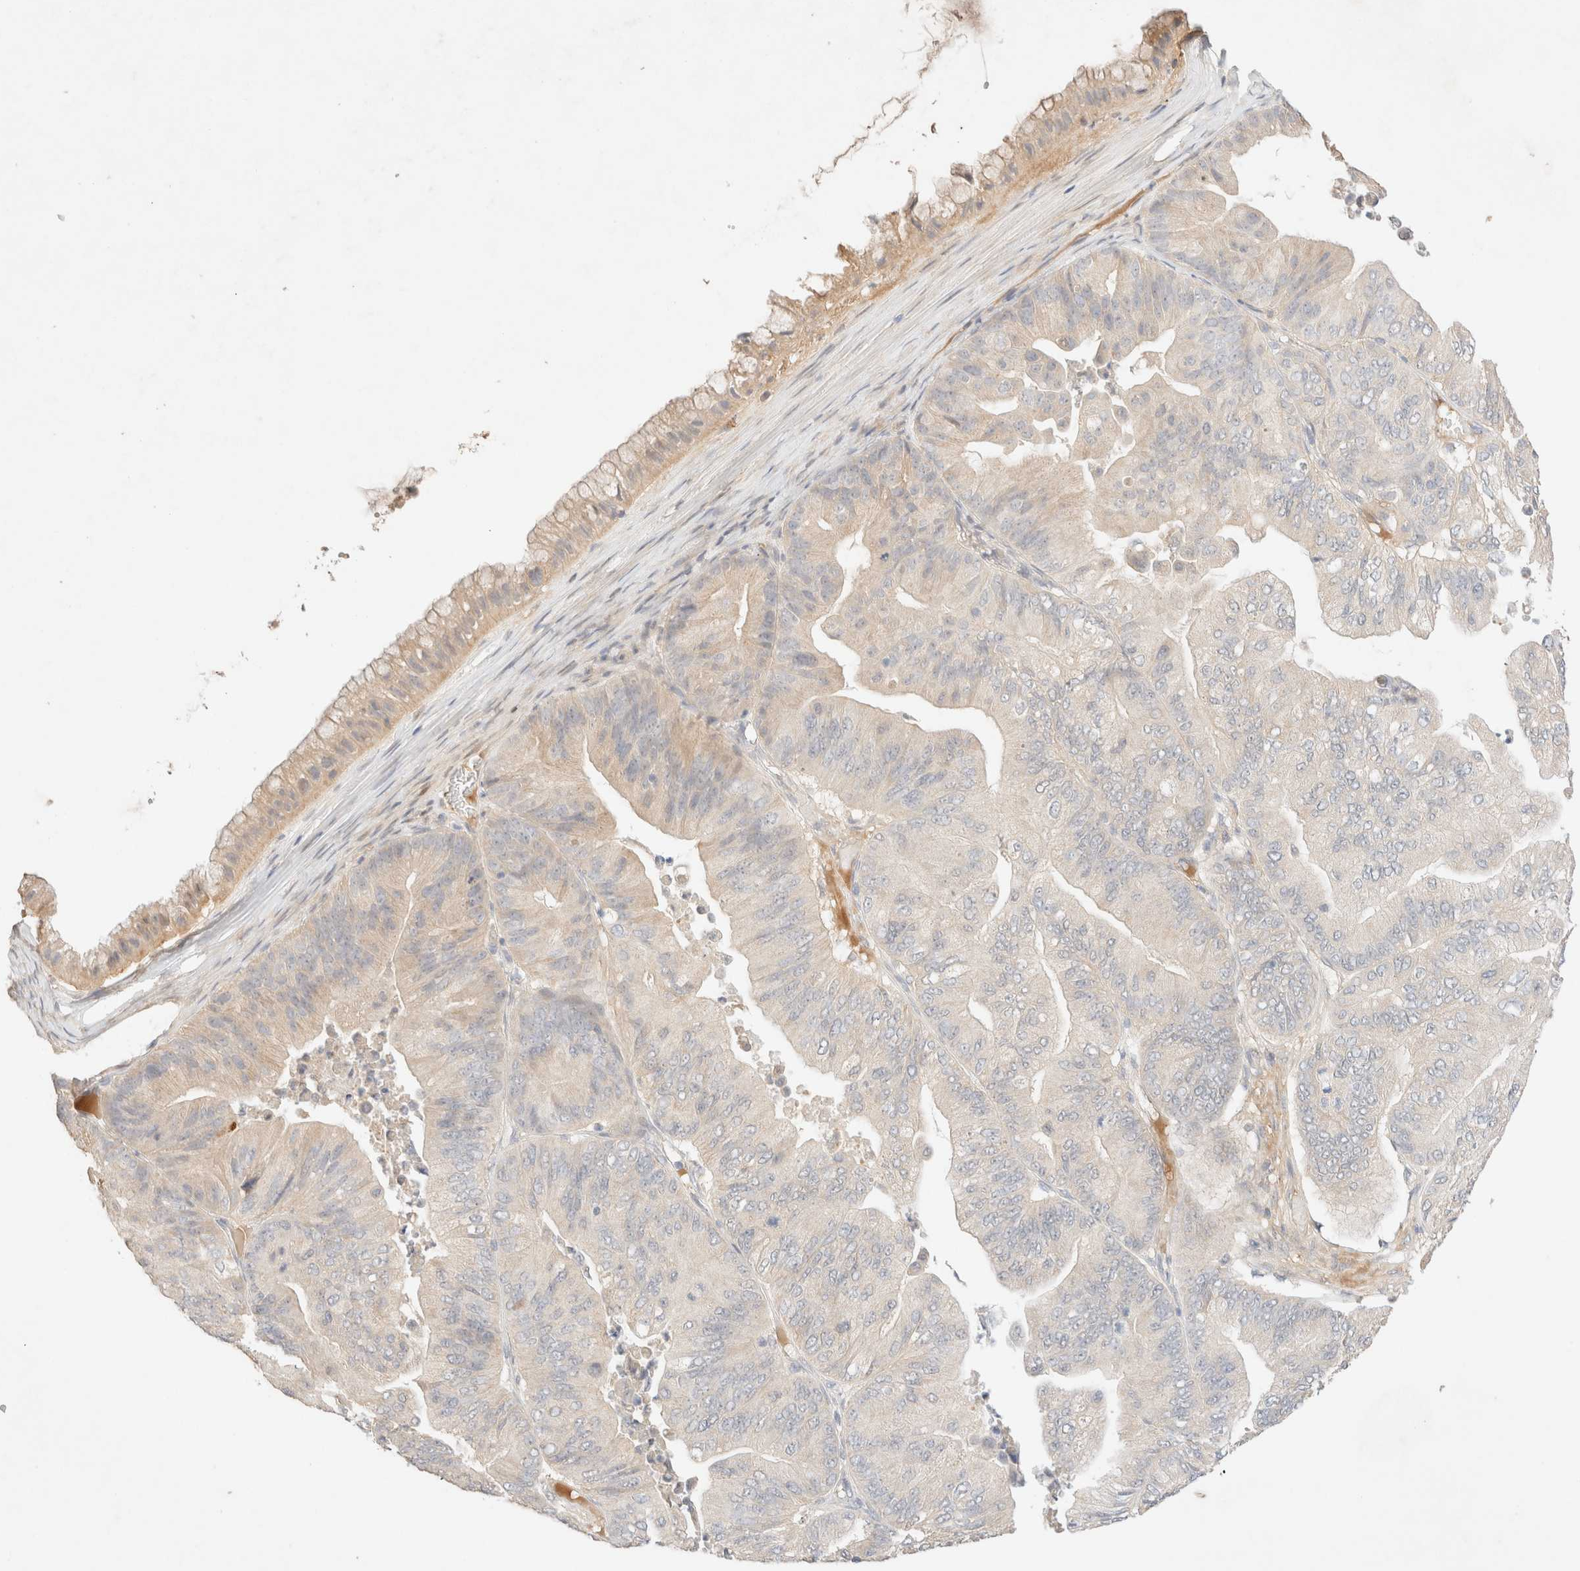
{"staining": {"intensity": "weak", "quantity": "<25%", "location": "cytoplasmic/membranous"}, "tissue": "ovarian cancer", "cell_type": "Tumor cells", "image_type": "cancer", "snomed": [{"axis": "morphology", "description": "Cystadenocarcinoma, mucinous, NOS"}, {"axis": "topography", "description": "Ovary"}], "caption": "The image displays no significant expression in tumor cells of ovarian mucinous cystadenocarcinoma.", "gene": "SNTB1", "patient": {"sex": "female", "age": 61}}